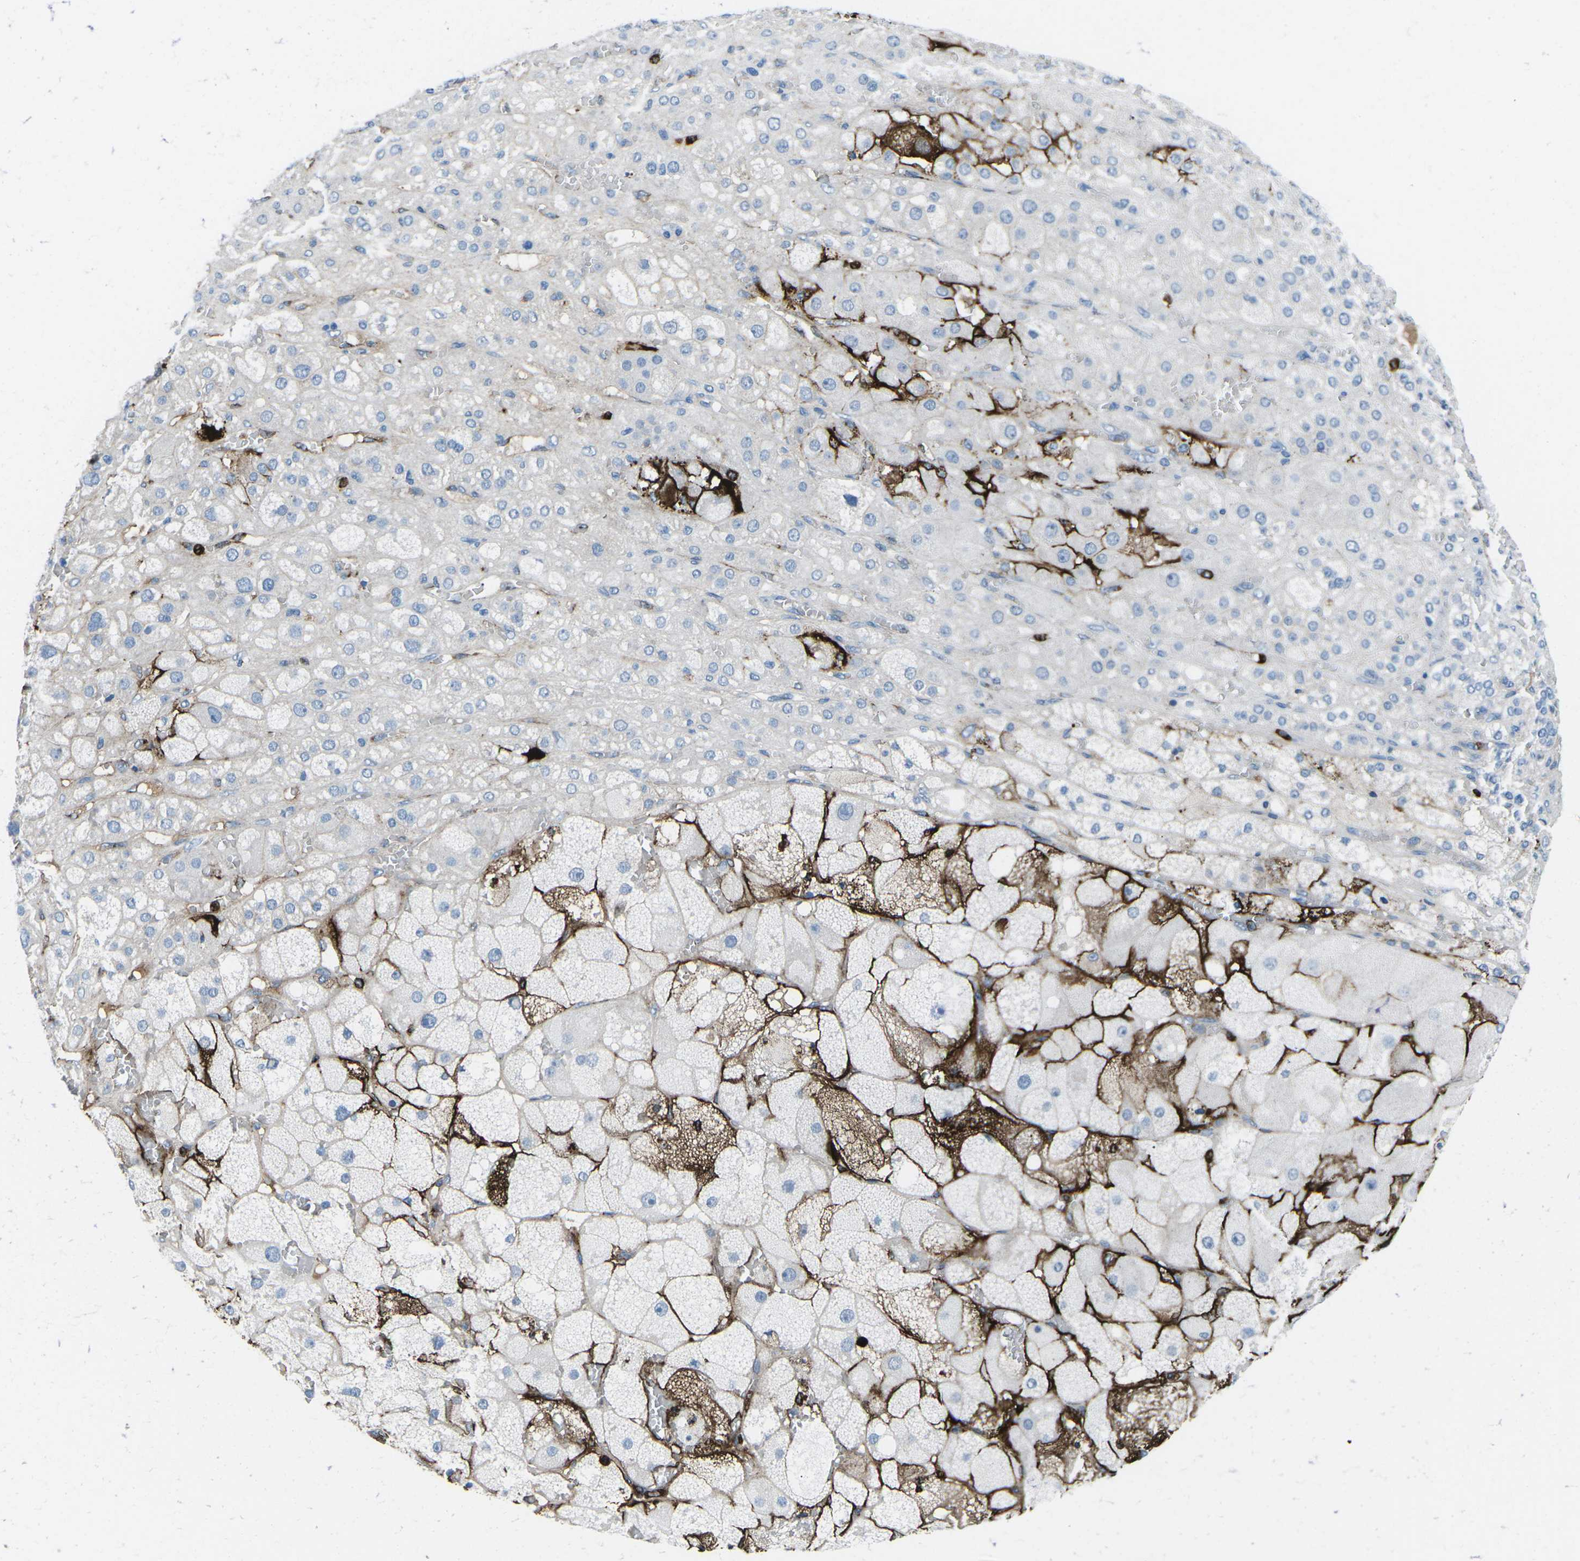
{"staining": {"intensity": "strong", "quantity": "<25%", "location": "cytoplasmic/membranous"}, "tissue": "adrenal gland", "cell_type": "Glandular cells", "image_type": "normal", "snomed": [{"axis": "morphology", "description": "Normal tissue, NOS"}, {"axis": "topography", "description": "Adrenal gland"}], "caption": "Protein expression analysis of unremarkable adrenal gland displays strong cytoplasmic/membranous staining in about <25% of glandular cells.", "gene": "FCN1", "patient": {"sex": "female", "age": 47}}